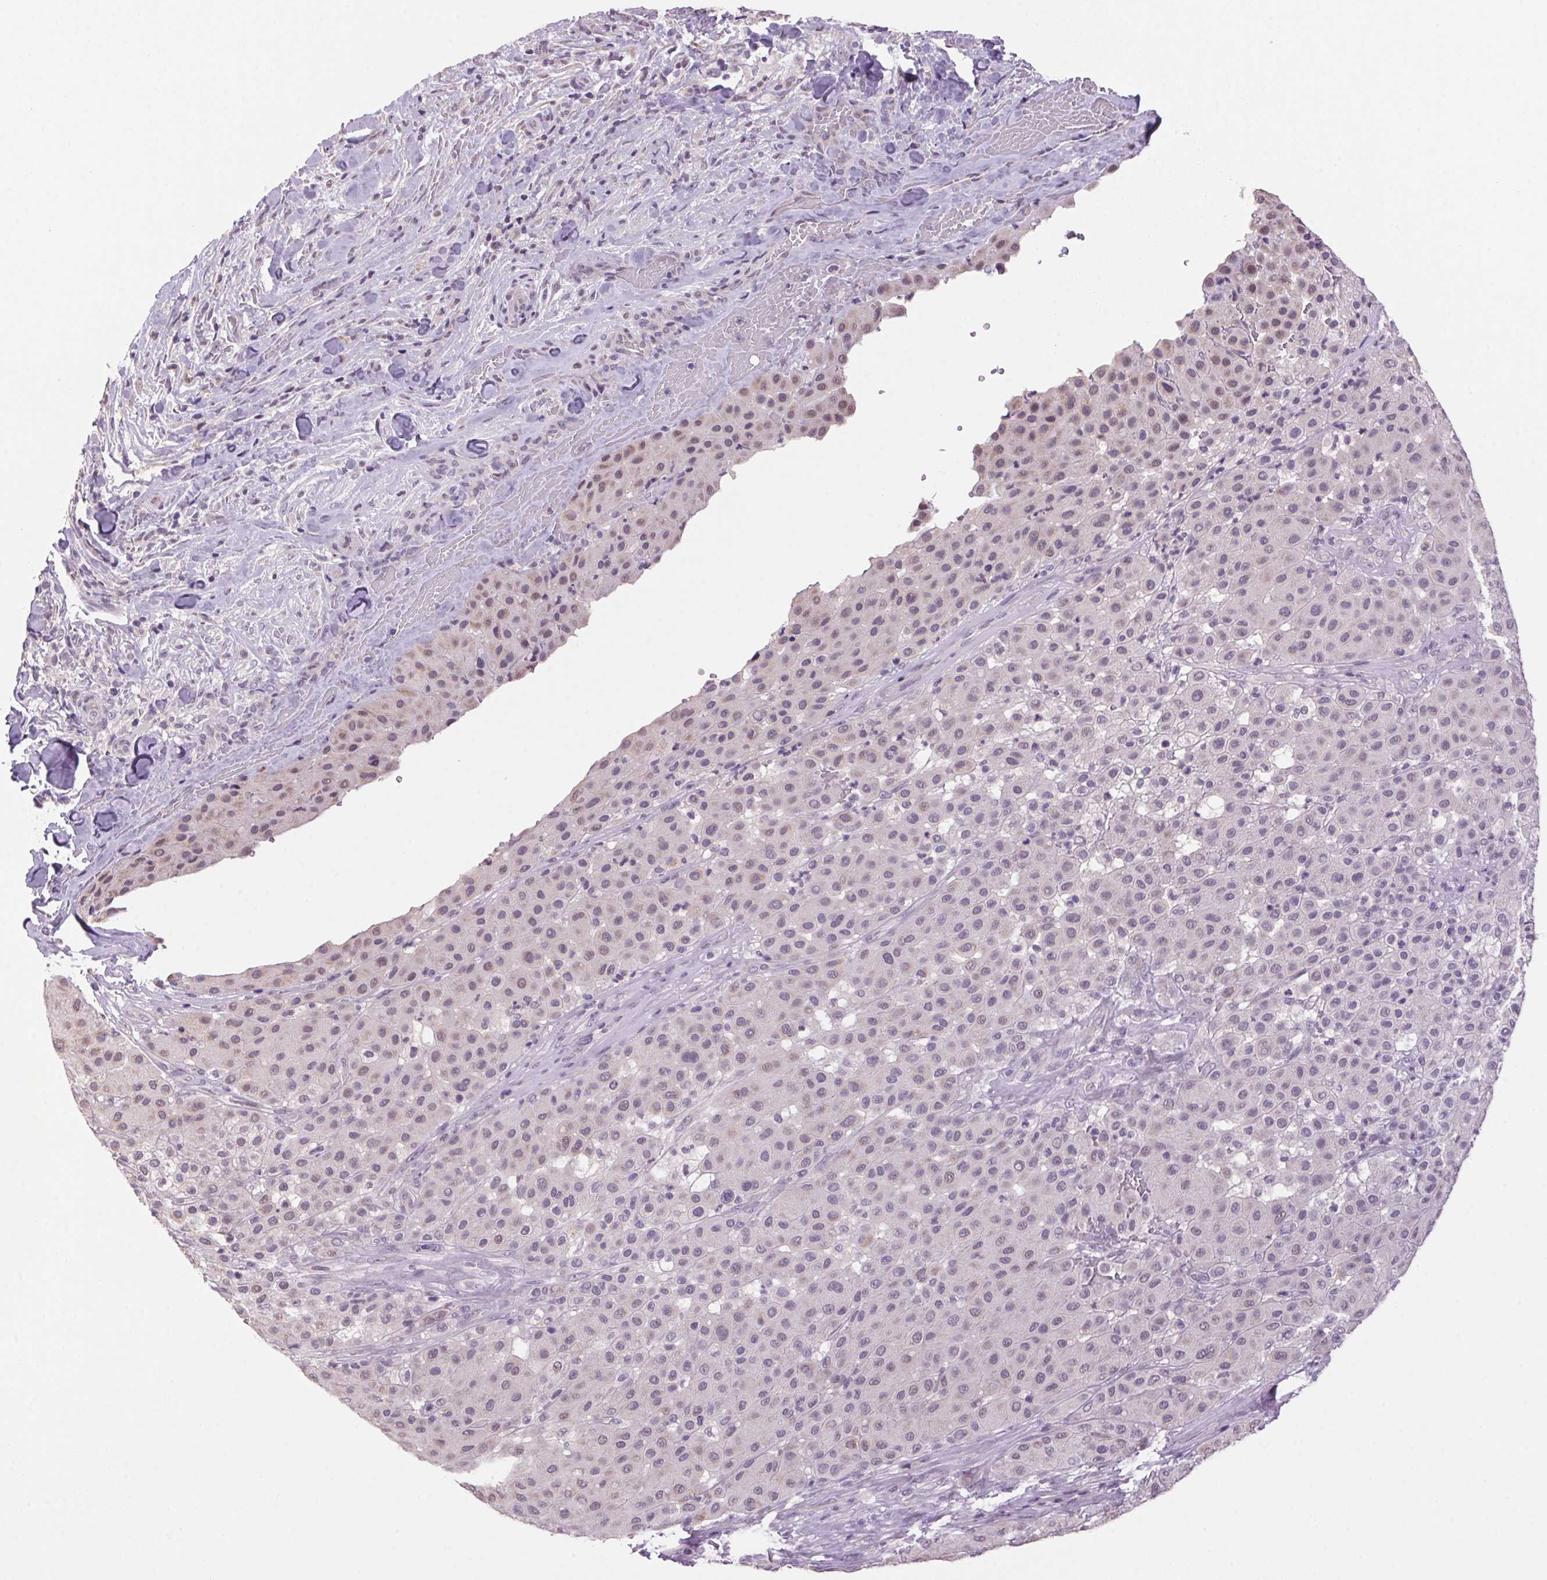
{"staining": {"intensity": "weak", "quantity": "25%-75%", "location": "cytoplasmic/membranous,nuclear"}, "tissue": "melanoma", "cell_type": "Tumor cells", "image_type": "cancer", "snomed": [{"axis": "morphology", "description": "Malignant melanoma, Metastatic site"}, {"axis": "topography", "description": "Smooth muscle"}], "caption": "IHC (DAB) staining of human malignant melanoma (metastatic site) reveals weak cytoplasmic/membranous and nuclear protein expression in approximately 25%-75% of tumor cells. The staining was performed using DAB (3,3'-diaminobenzidine) to visualize the protein expression in brown, while the nuclei were stained in blue with hematoxylin (Magnification: 20x).", "gene": "VWA3B", "patient": {"sex": "male", "age": 41}}